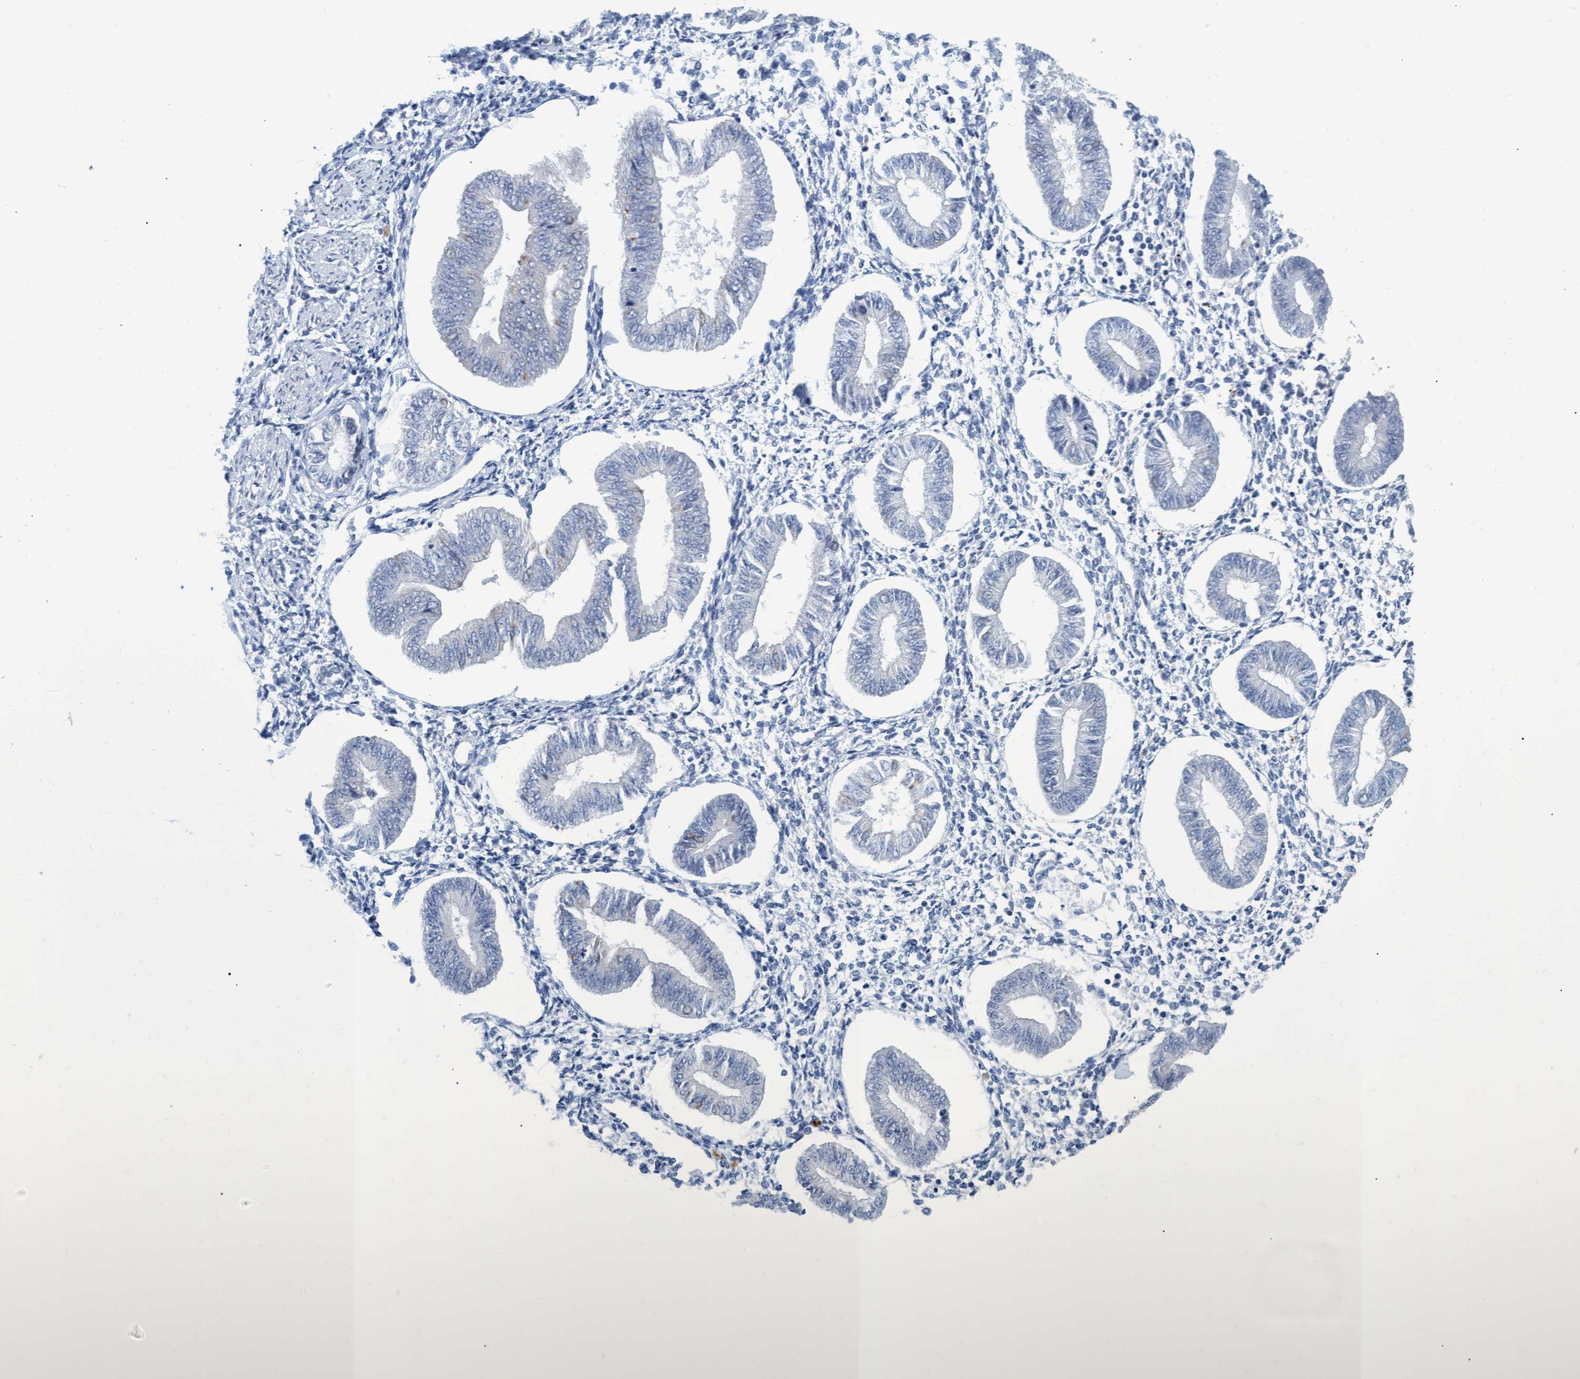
{"staining": {"intensity": "negative", "quantity": "none", "location": "none"}, "tissue": "endometrium", "cell_type": "Cells in endometrial stroma", "image_type": "normal", "snomed": [{"axis": "morphology", "description": "Normal tissue, NOS"}, {"axis": "topography", "description": "Endometrium"}], "caption": "Immunohistochemistry (IHC) of unremarkable endometrium displays no positivity in cells in endometrial stroma.", "gene": "SSTR3", "patient": {"sex": "female", "age": 50}}